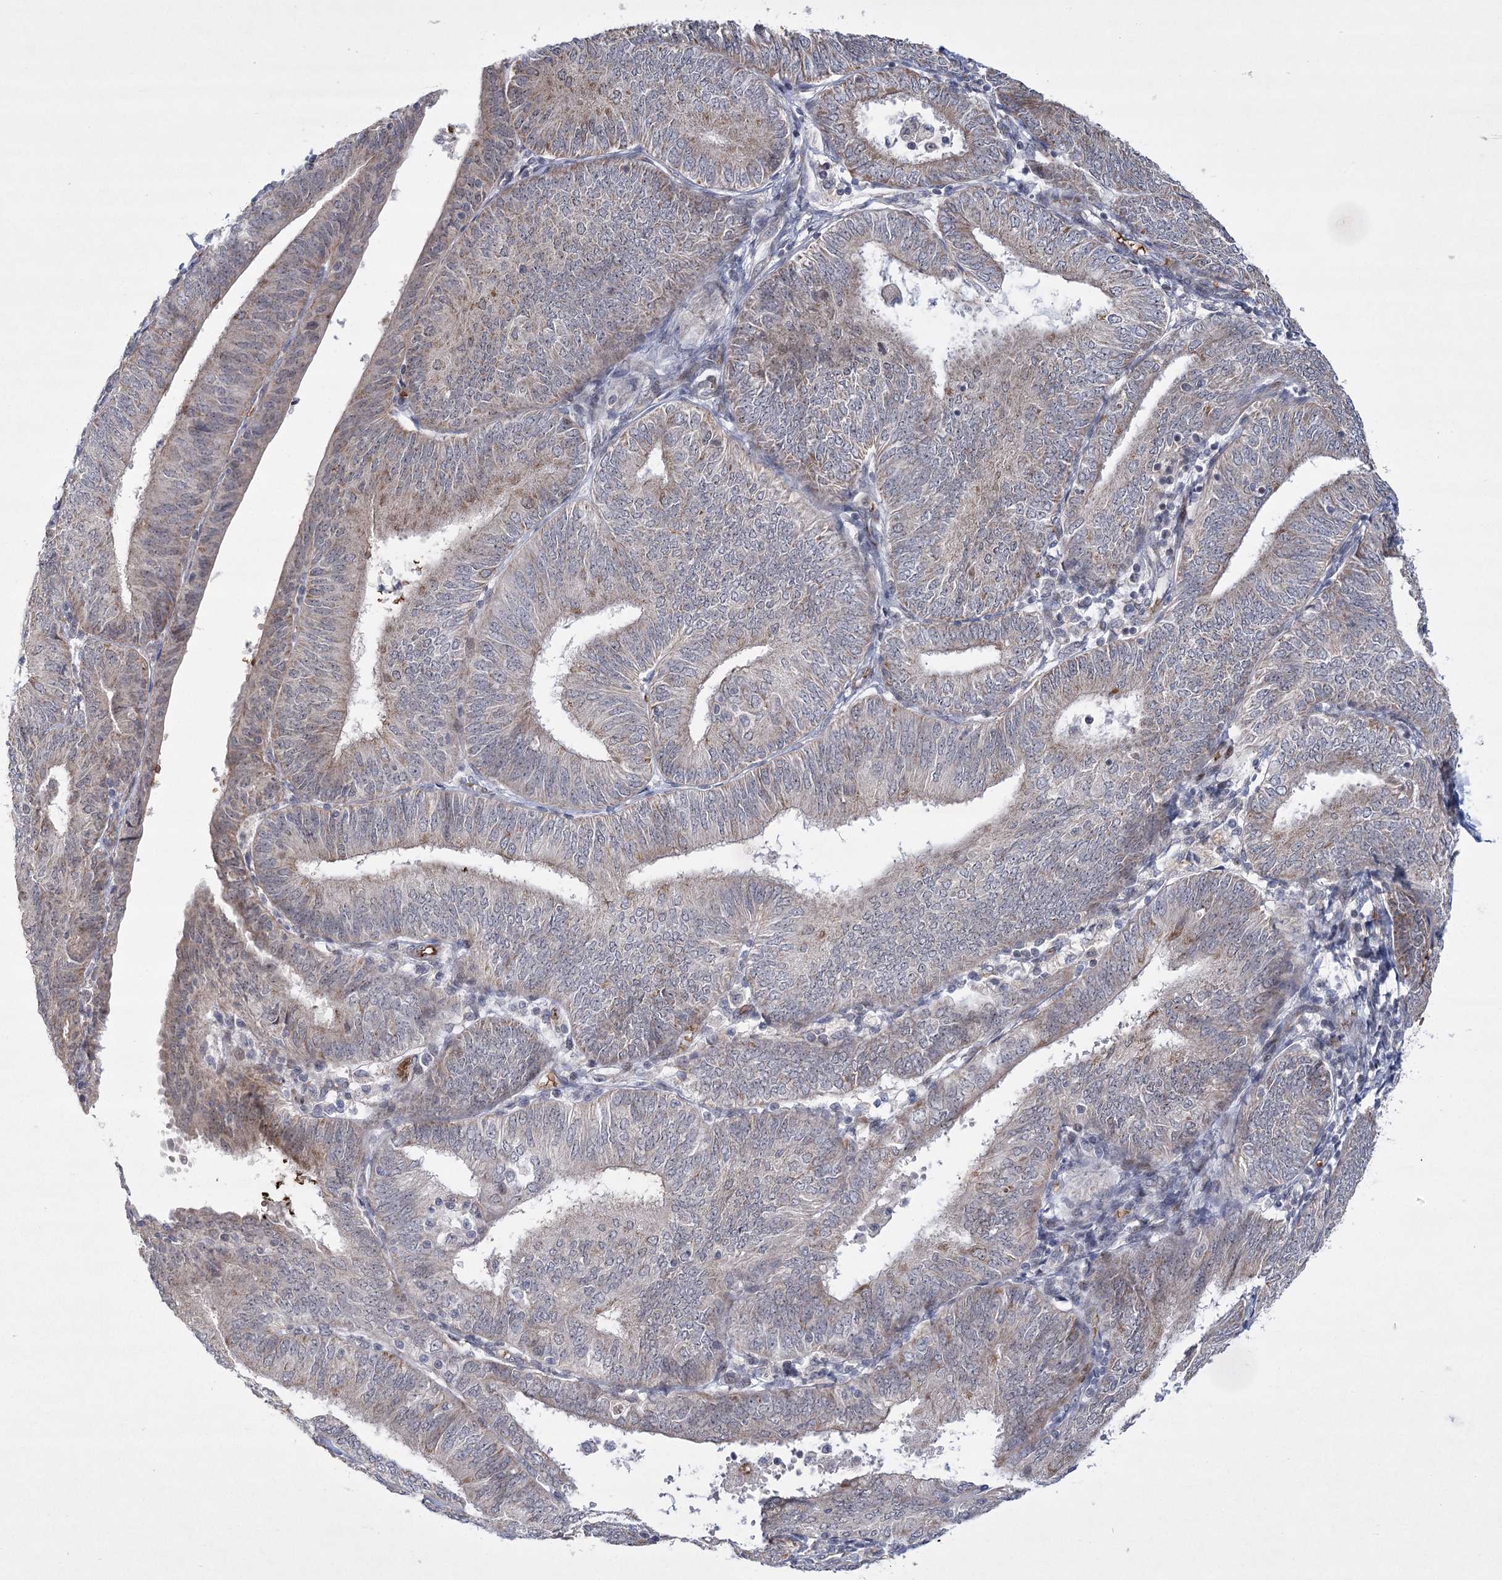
{"staining": {"intensity": "weak", "quantity": "<25%", "location": "cytoplasmic/membranous"}, "tissue": "endometrial cancer", "cell_type": "Tumor cells", "image_type": "cancer", "snomed": [{"axis": "morphology", "description": "Adenocarcinoma, NOS"}, {"axis": "topography", "description": "Endometrium"}], "caption": "Immunohistochemistry (IHC) histopathology image of endometrial adenocarcinoma stained for a protein (brown), which displays no expression in tumor cells.", "gene": "NSMCE4A", "patient": {"sex": "female", "age": 58}}